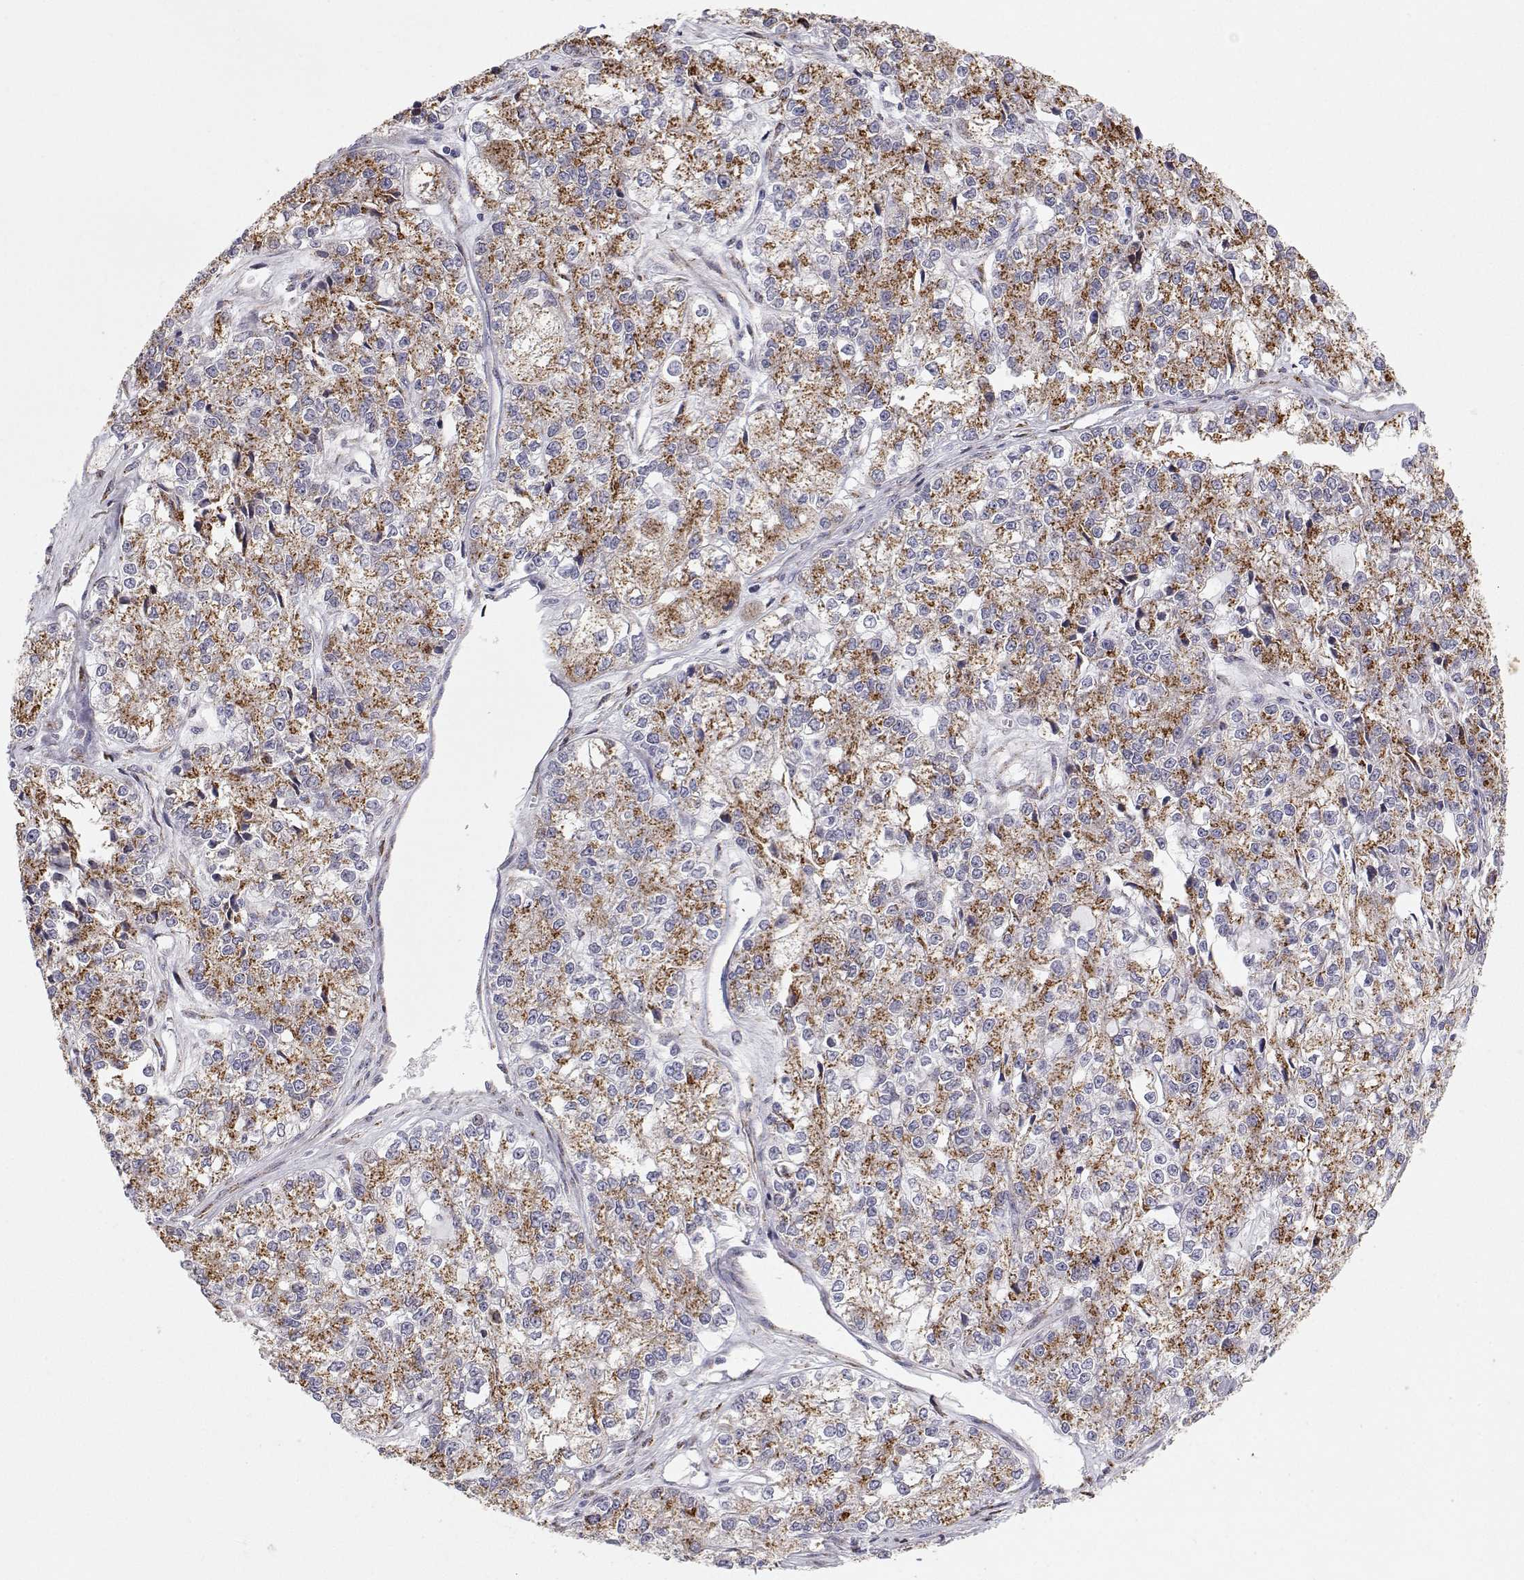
{"staining": {"intensity": "moderate", "quantity": ">75%", "location": "cytoplasmic/membranous"}, "tissue": "ovarian cancer", "cell_type": "Tumor cells", "image_type": "cancer", "snomed": [{"axis": "morphology", "description": "Carcinoma, endometroid"}, {"axis": "topography", "description": "Ovary"}], "caption": "High-power microscopy captured an immunohistochemistry histopathology image of endometroid carcinoma (ovarian), revealing moderate cytoplasmic/membranous positivity in approximately >75% of tumor cells. (DAB (3,3'-diaminobenzidine) = brown stain, brightfield microscopy at high magnification).", "gene": "STARD13", "patient": {"sex": "female", "age": 64}}